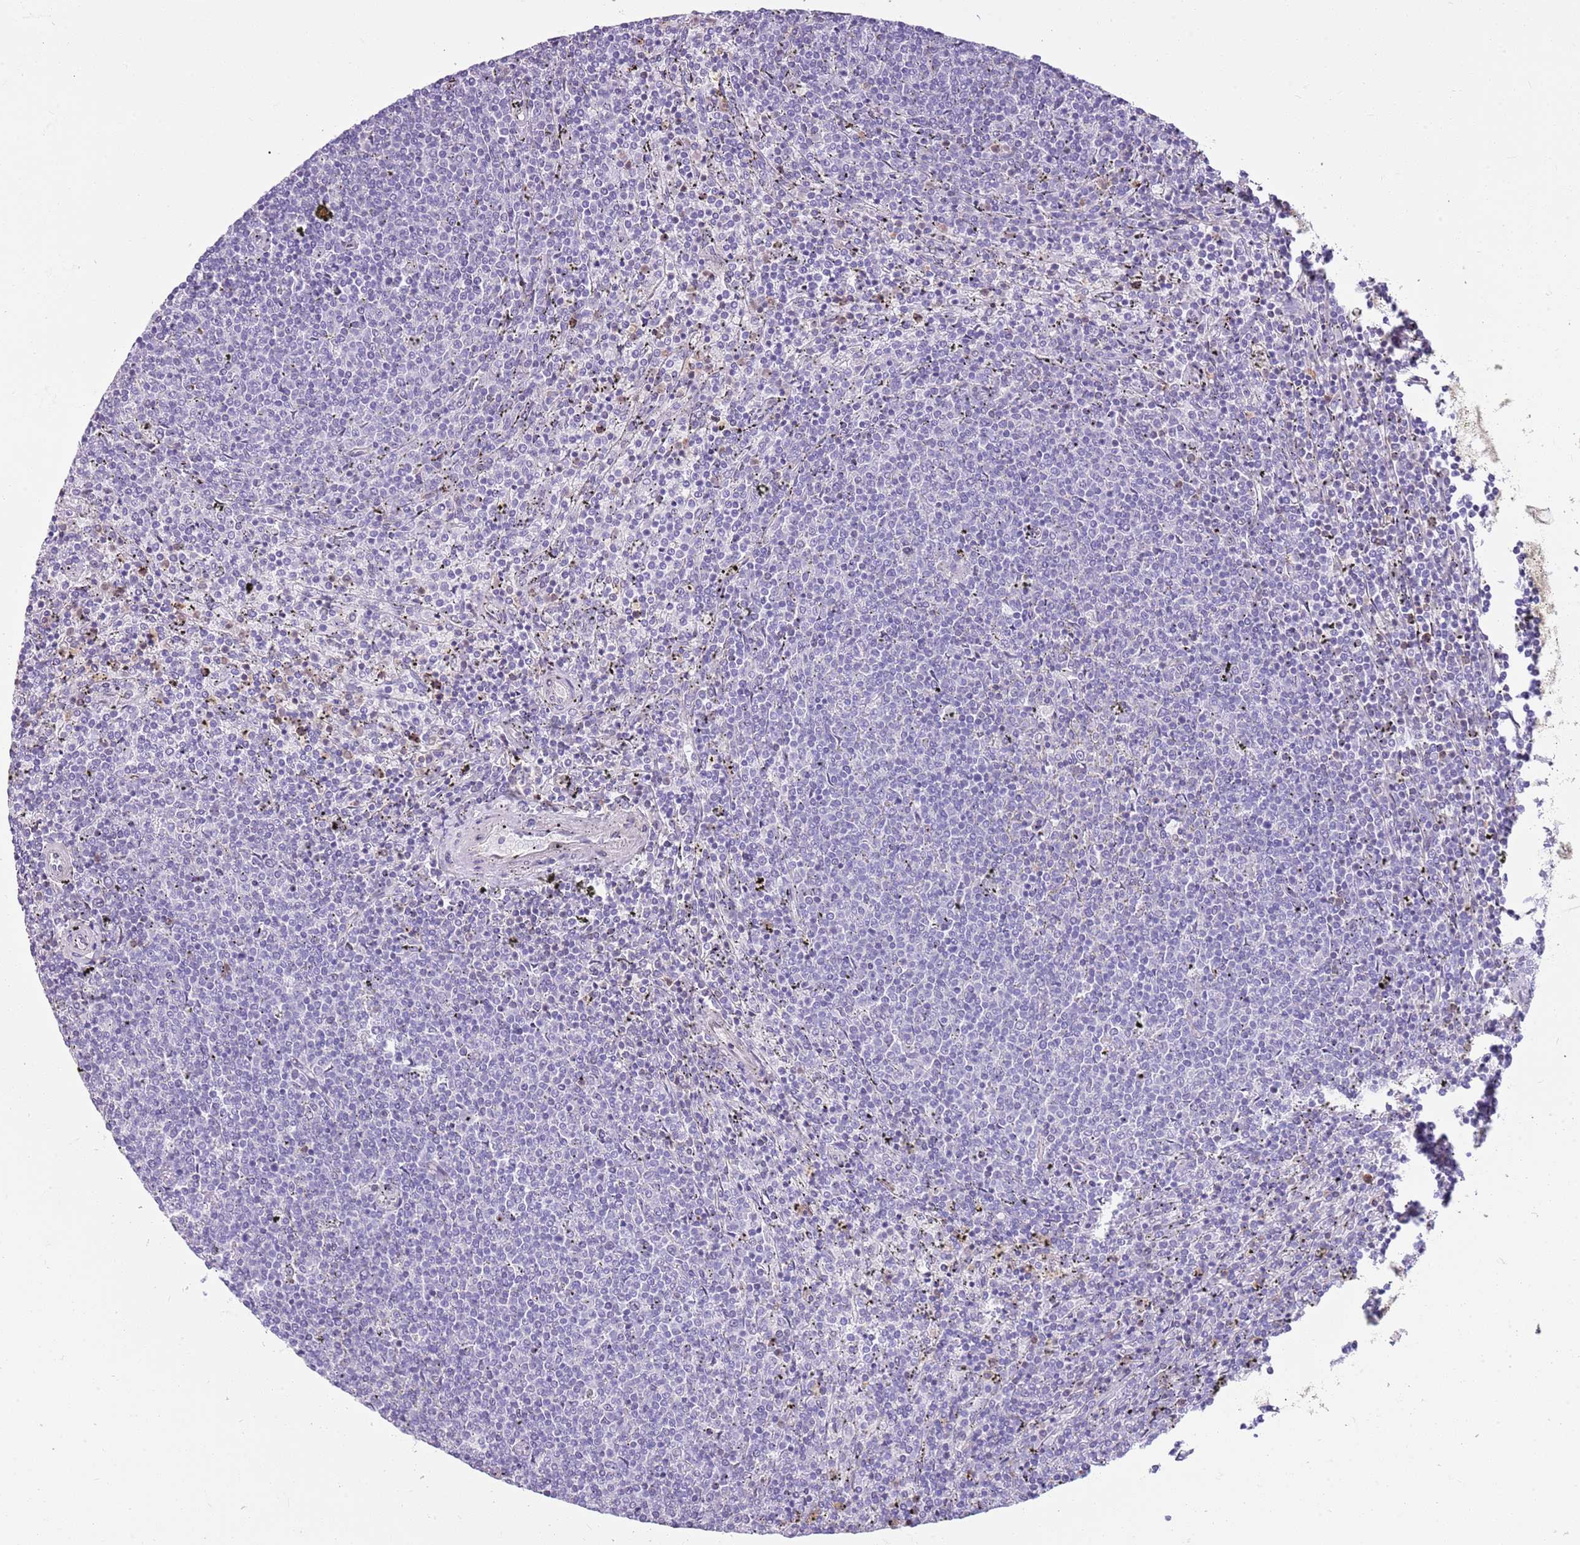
{"staining": {"intensity": "negative", "quantity": "none", "location": "none"}, "tissue": "lymphoma", "cell_type": "Tumor cells", "image_type": "cancer", "snomed": [{"axis": "morphology", "description": "Malignant lymphoma, non-Hodgkin's type, Low grade"}, {"axis": "topography", "description": "Spleen"}], "caption": "A histopathology image of lymphoma stained for a protein demonstrates no brown staining in tumor cells. (DAB IHC, high magnification).", "gene": "DHX32", "patient": {"sex": "female", "age": 50}}